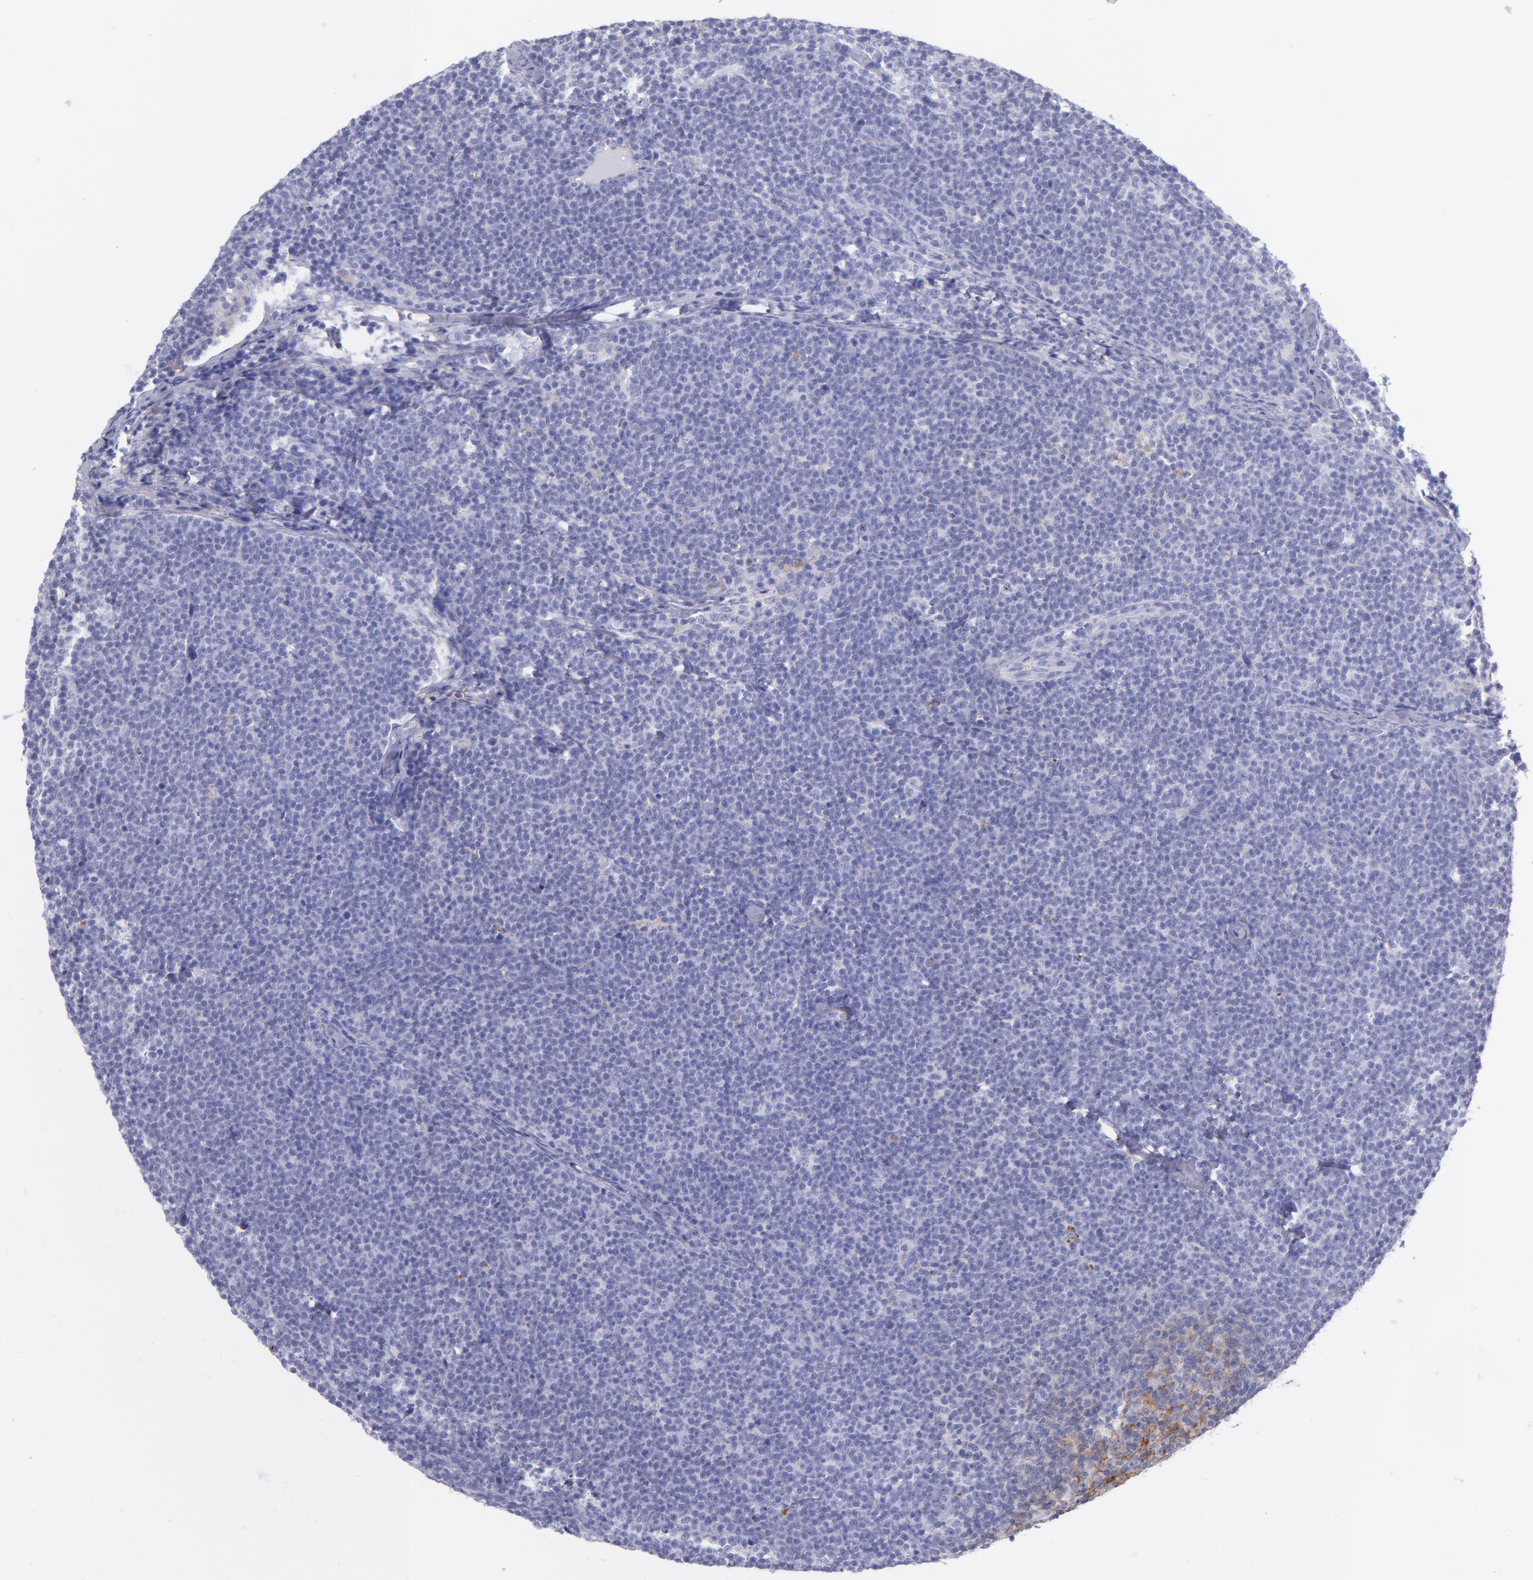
{"staining": {"intensity": "negative", "quantity": "none", "location": "none"}, "tissue": "lymphoma", "cell_type": "Tumor cells", "image_type": "cancer", "snomed": [{"axis": "morphology", "description": "Malignant lymphoma, non-Hodgkin's type, High grade"}, {"axis": "topography", "description": "Lymph node"}], "caption": "High power microscopy micrograph of an immunohistochemistry (IHC) image of high-grade malignant lymphoma, non-Hodgkin's type, revealing no significant positivity in tumor cells.", "gene": "CD82", "patient": {"sex": "female", "age": 58}}